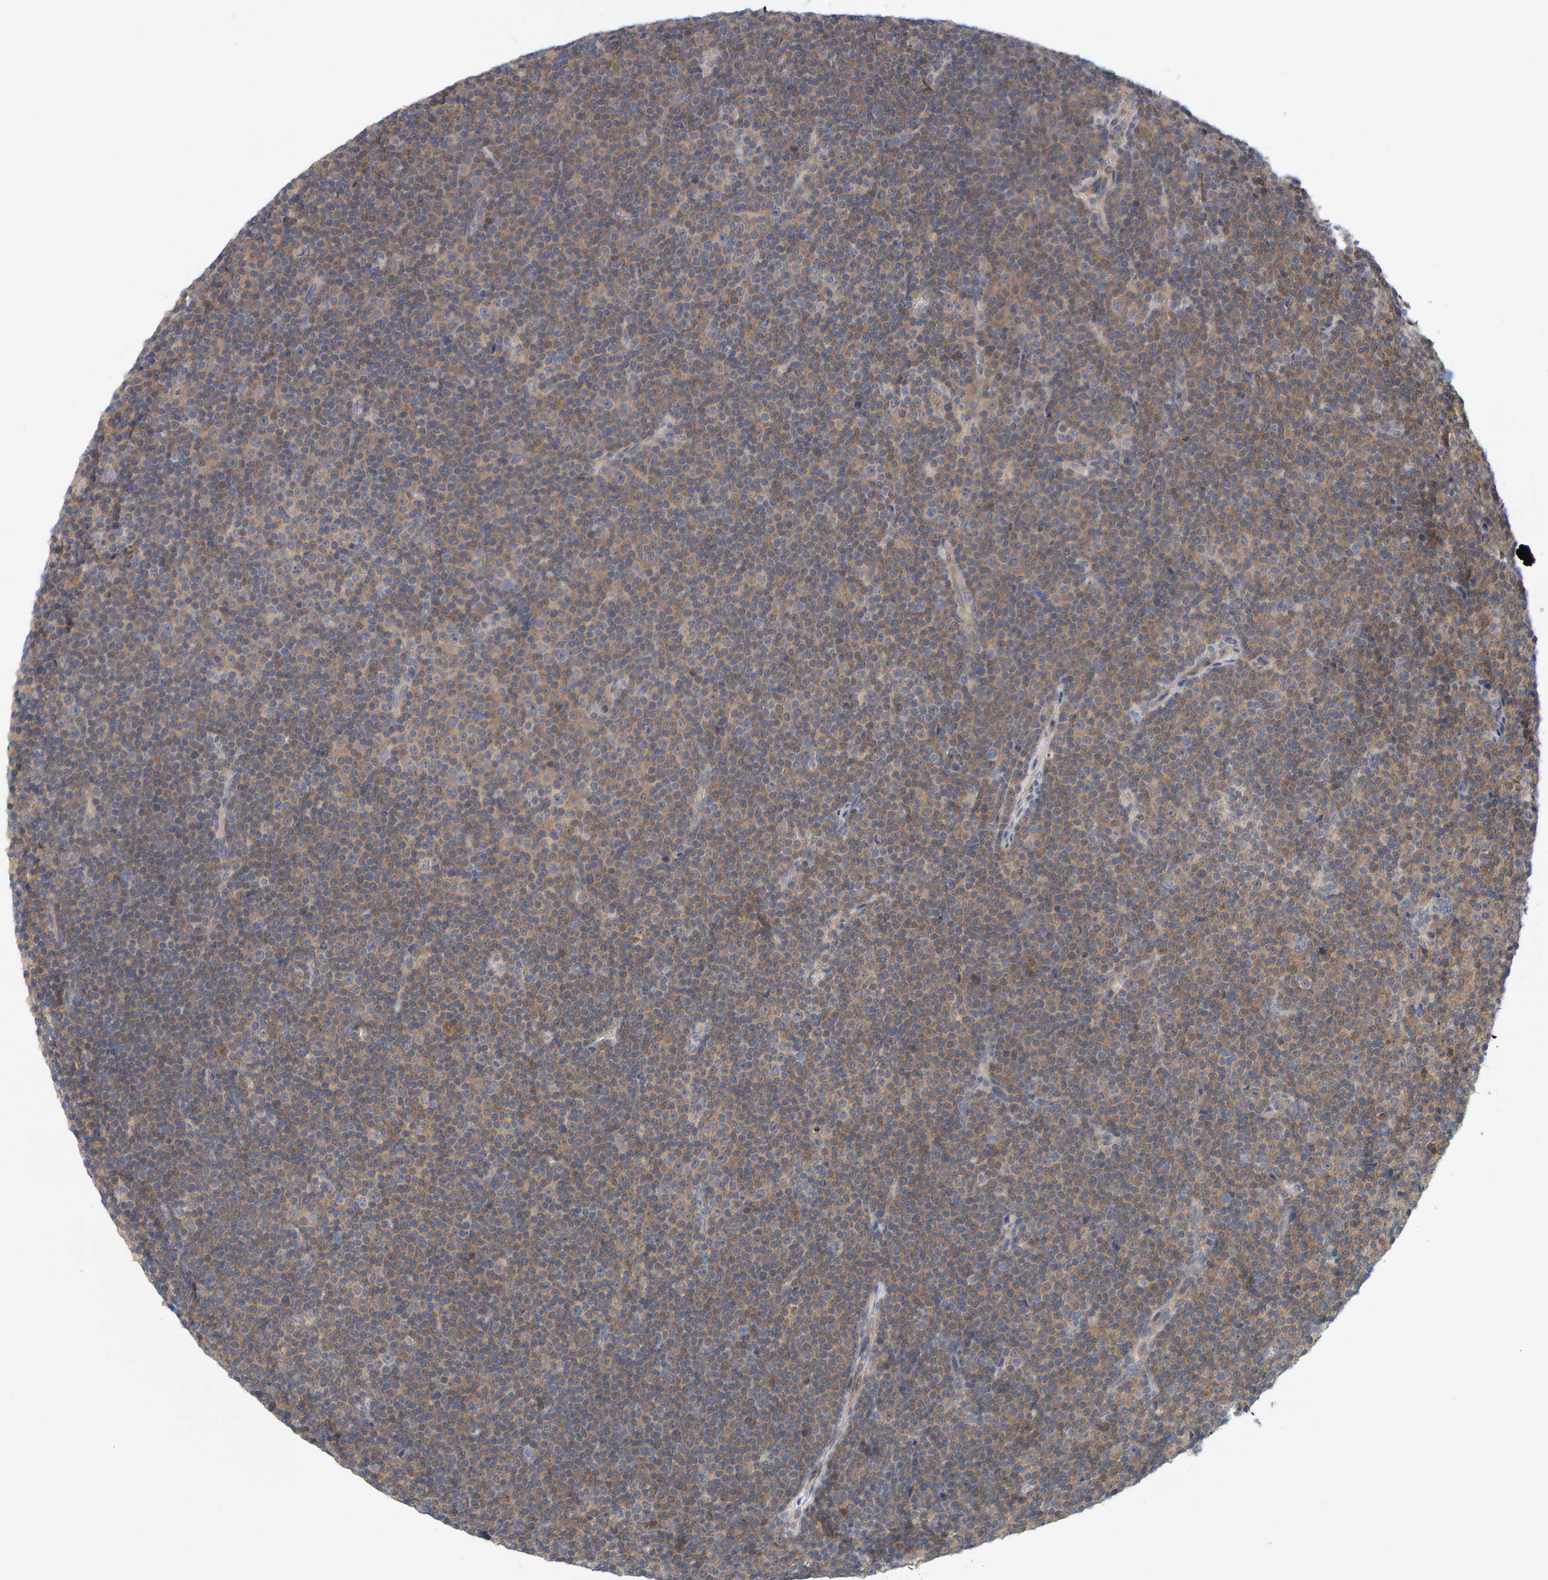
{"staining": {"intensity": "moderate", "quantity": ">75%", "location": "cytoplasmic/membranous"}, "tissue": "lymphoma", "cell_type": "Tumor cells", "image_type": "cancer", "snomed": [{"axis": "morphology", "description": "Malignant lymphoma, non-Hodgkin's type, Low grade"}, {"axis": "topography", "description": "Lymph node"}], "caption": "Low-grade malignant lymphoma, non-Hodgkin's type stained for a protein shows moderate cytoplasmic/membranous positivity in tumor cells.", "gene": "TATDN1", "patient": {"sex": "female", "age": 67}}